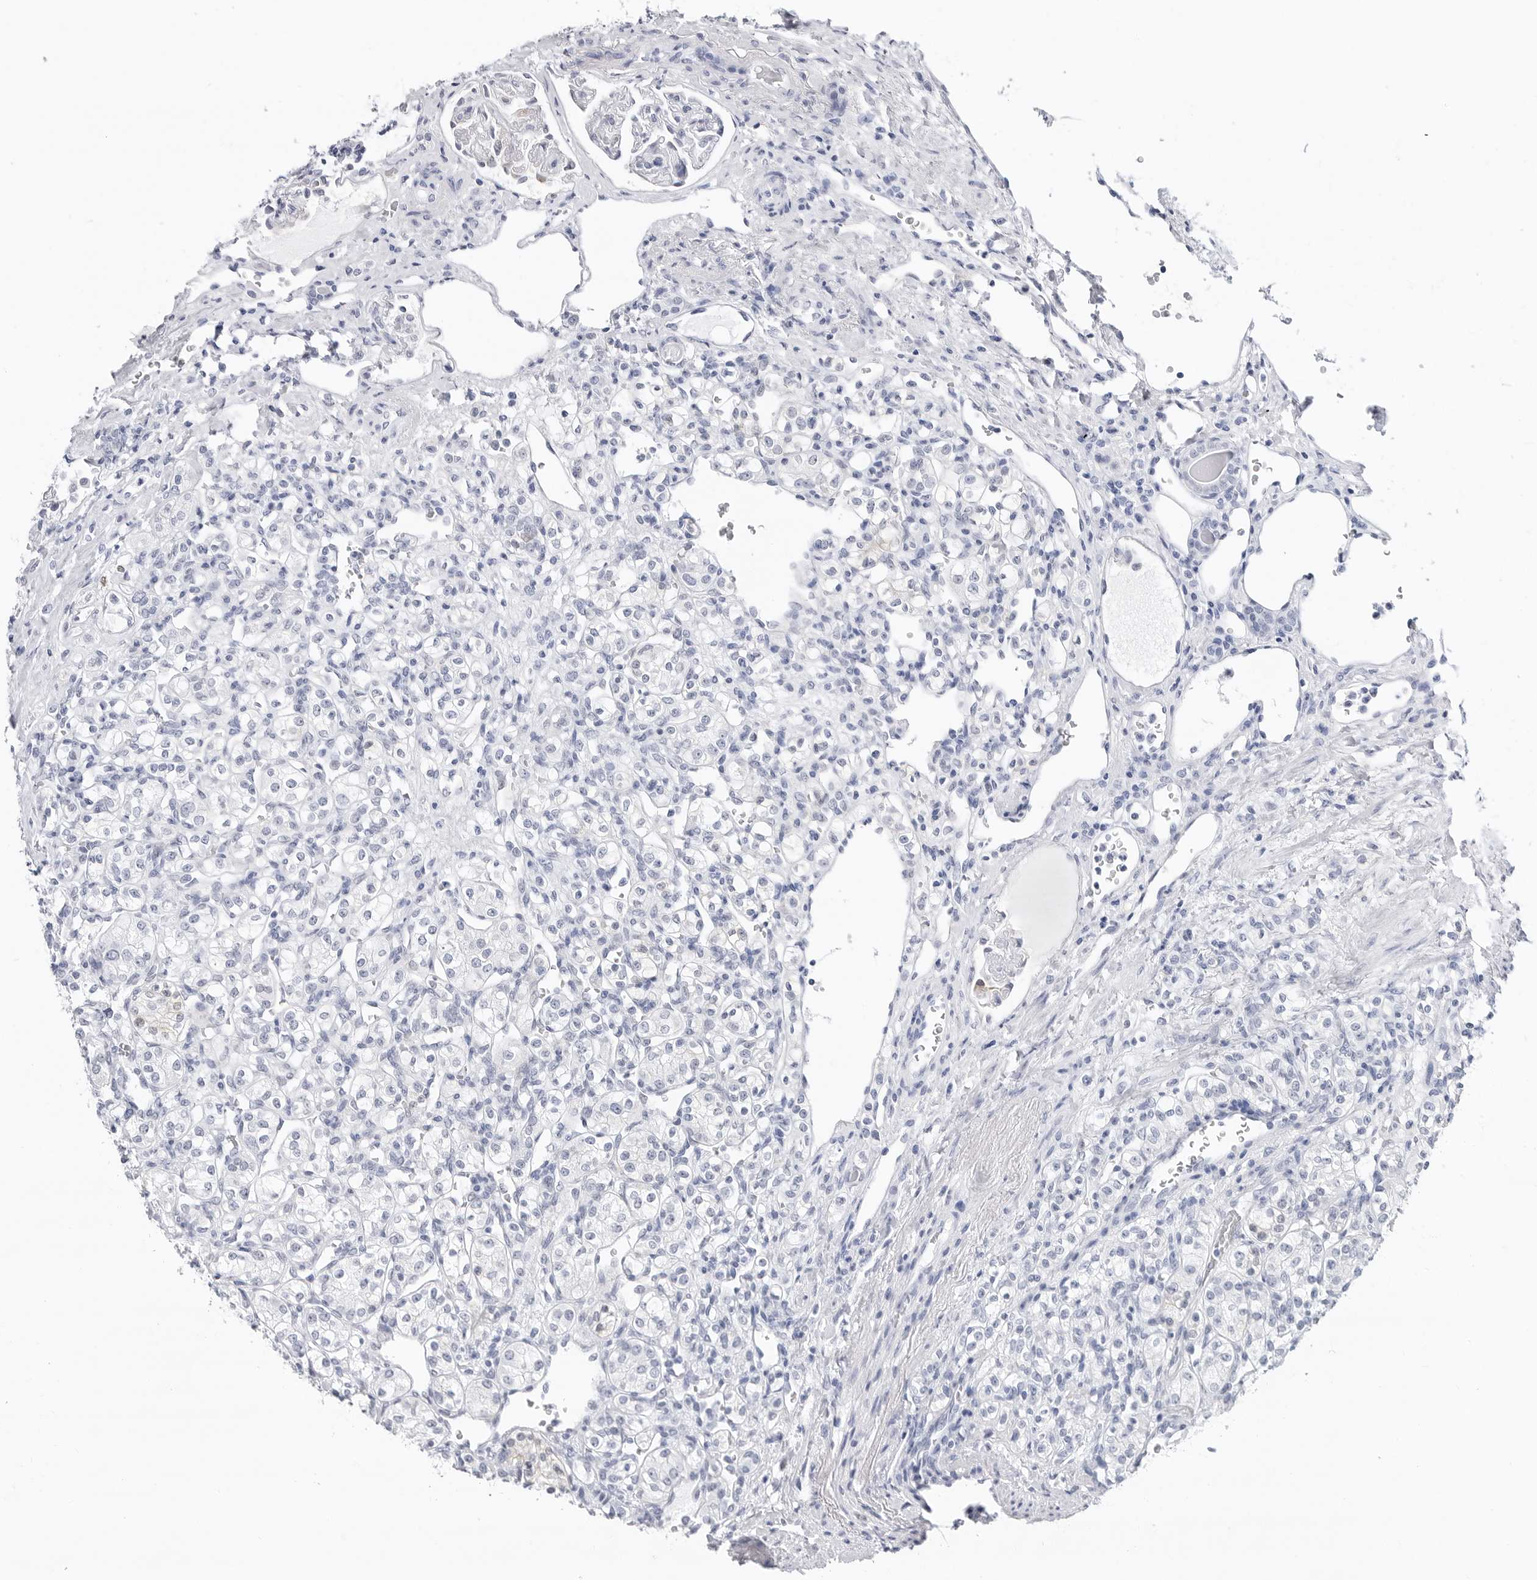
{"staining": {"intensity": "negative", "quantity": "none", "location": "none"}, "tissue": "renal cancer", "cell_type": "Tumor cells", "image_type": "cancer", "snomed": [{"axis": "morphology", "description": "Adenocarcinoma, NOS"}, {"axis": "topography", "description": "Kidney"}], "caption": "High magnification brightfield microscopy of renal cancer (adenocarcinoma) stained with DAB (brown) and counterstained with hematoxylin (blue): tumor cells show no significant positivity.", "gene": "SLC19A1", "patient": {"sex": "male", "age": 77}}